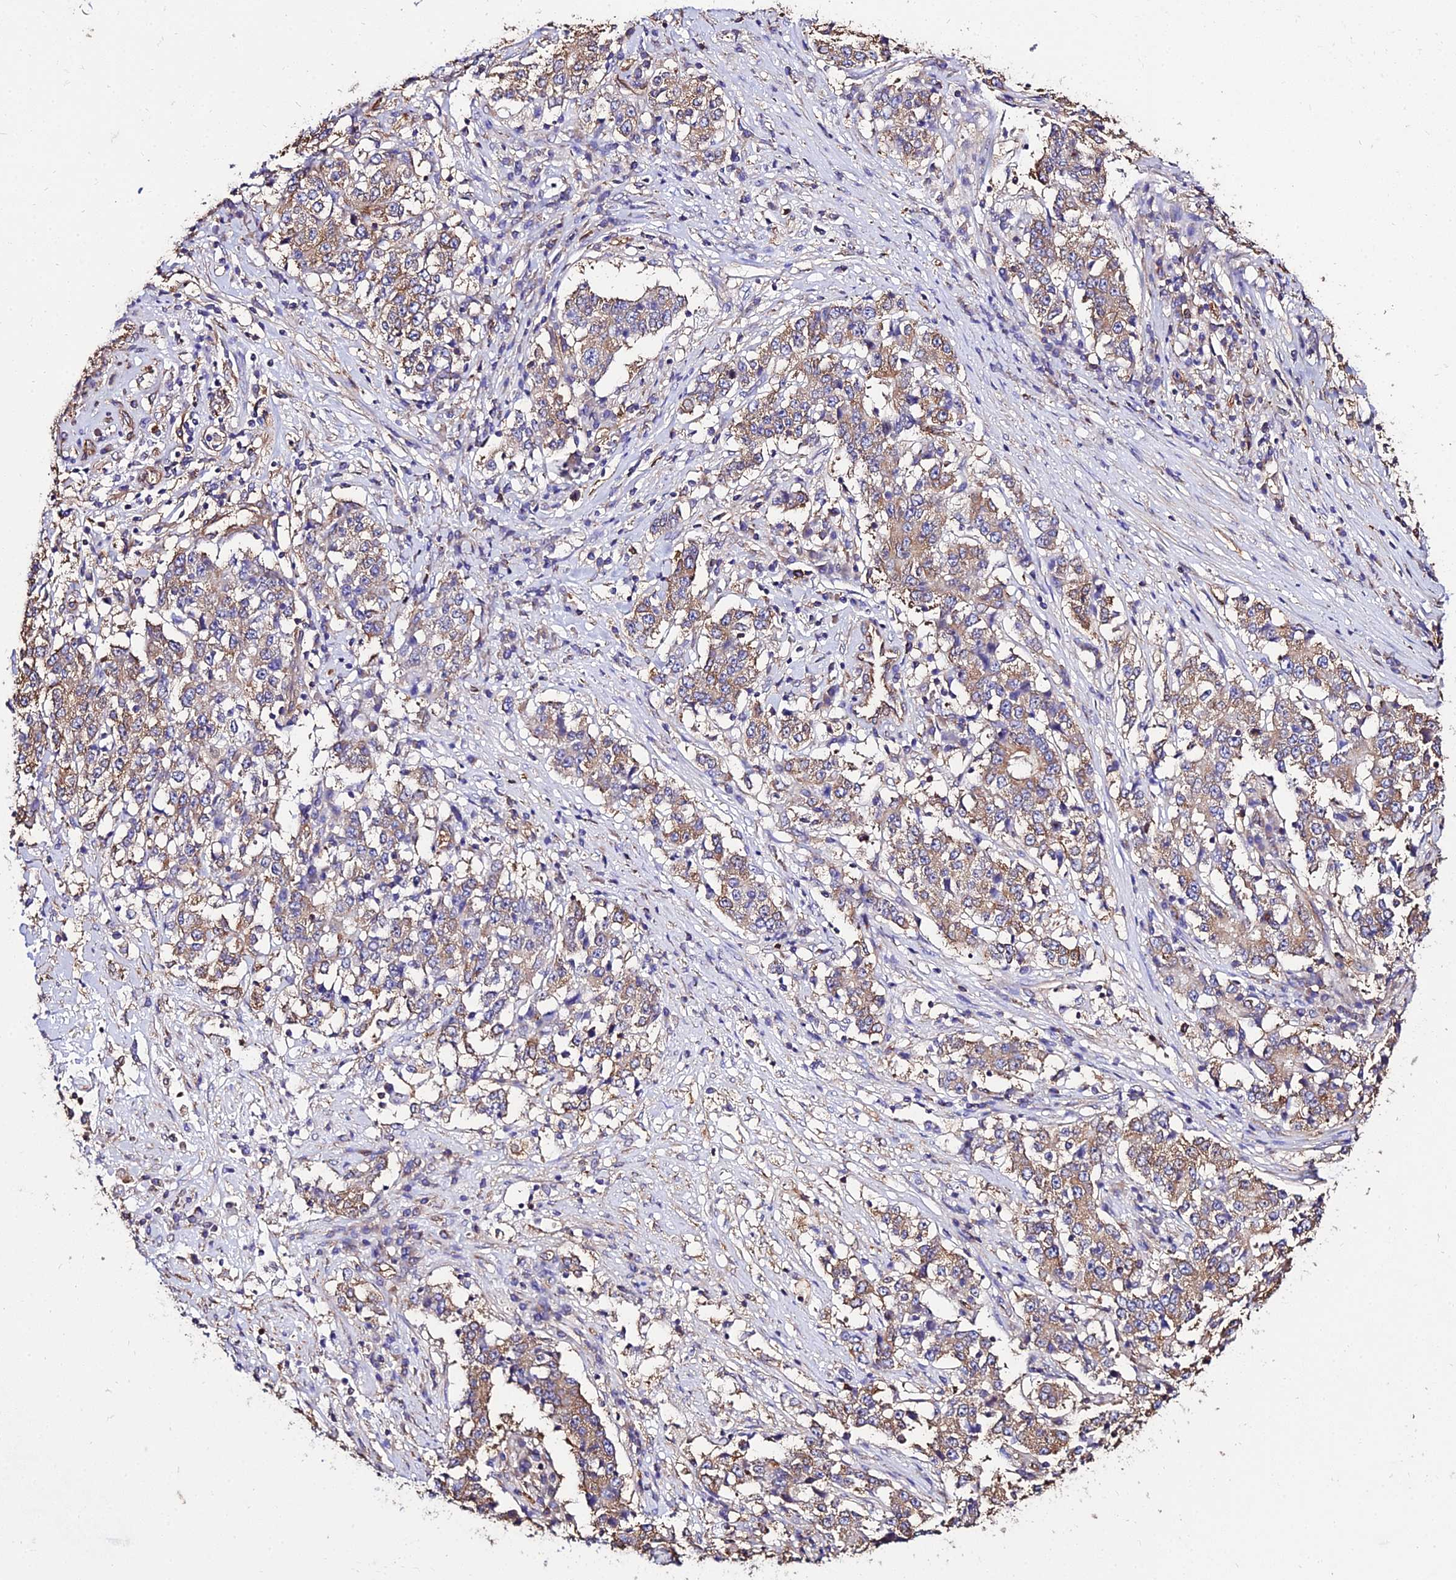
{"staining": {"intensity": "weak", "quantity": ">75%", "location": "cytoplasmic/membranous"}, "tissue": "stomach cancer", "cell_type": "Tumor cells", "image_type": "cancer", "snomed": [{"axis": "morphology", "description": "Adenocarcinoma, NOS"}, {"axis": "topography", "description": "Stomach"}], "caption": "A brown stain shows weak cytoplasmic/membranous staining of a protein in stomach cancer tumor cells.", "gene": "TUBA3D", "patient": {"sex": "male", "age": 59}}